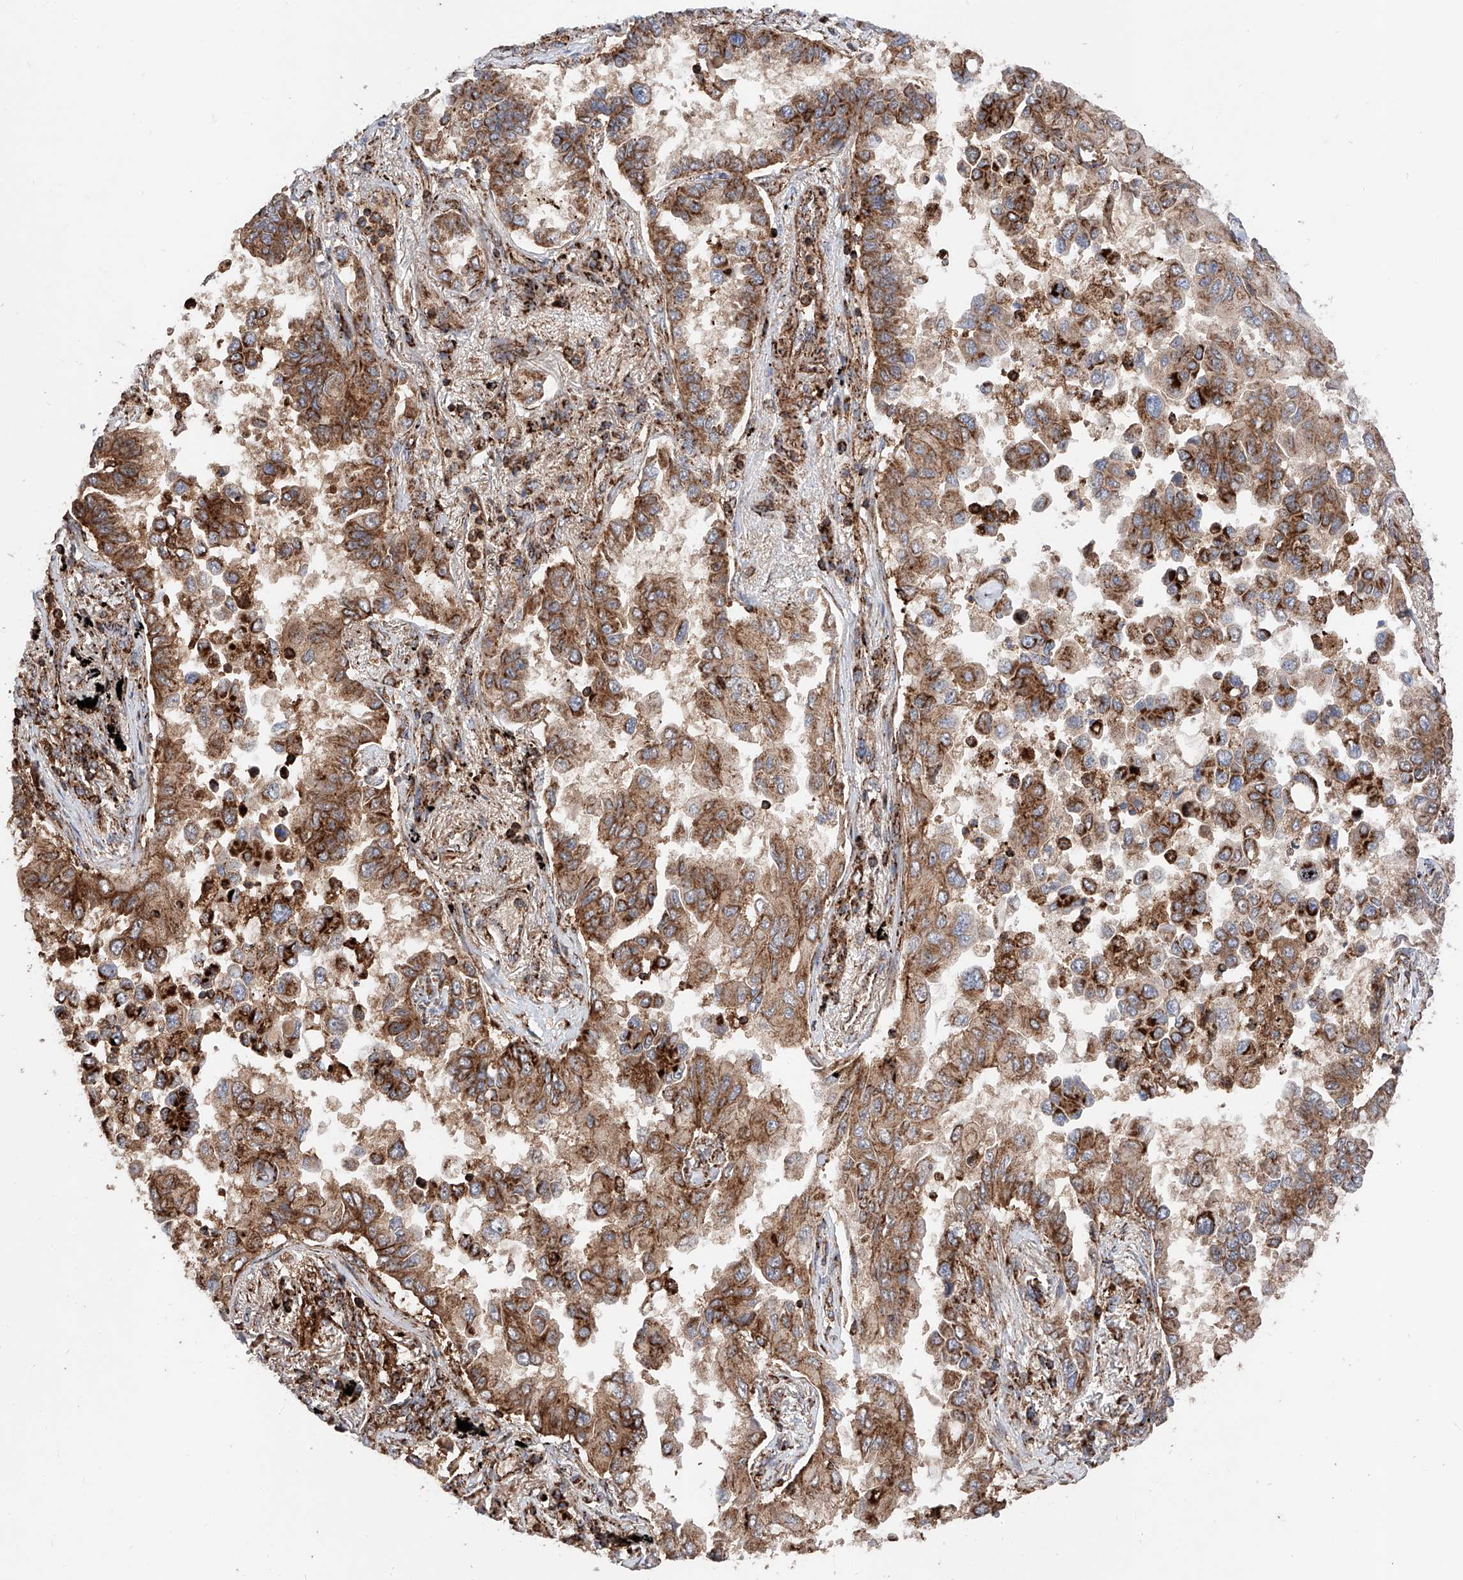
{"staining": {"intensity": "moderate", "quantity": ">75%", "location": "cytoplasmic/membranous"}, "tissue": "lung cancer", "cell_type": "Tumor cells", "image_type": "cancer", "snomed": [{"axis": "morphology", "description": "Adenocarcinoma, NOS"}, {"axis": "topography", "description": "Lung"}], "caption": "Brown immunohistochemical staining in lung cancer exhibits moderate cytoplasmic/membranous positivity in about >75% of tumor cells.", "gene": "PISD", "patient": {"sex": "female", "age": 67}}